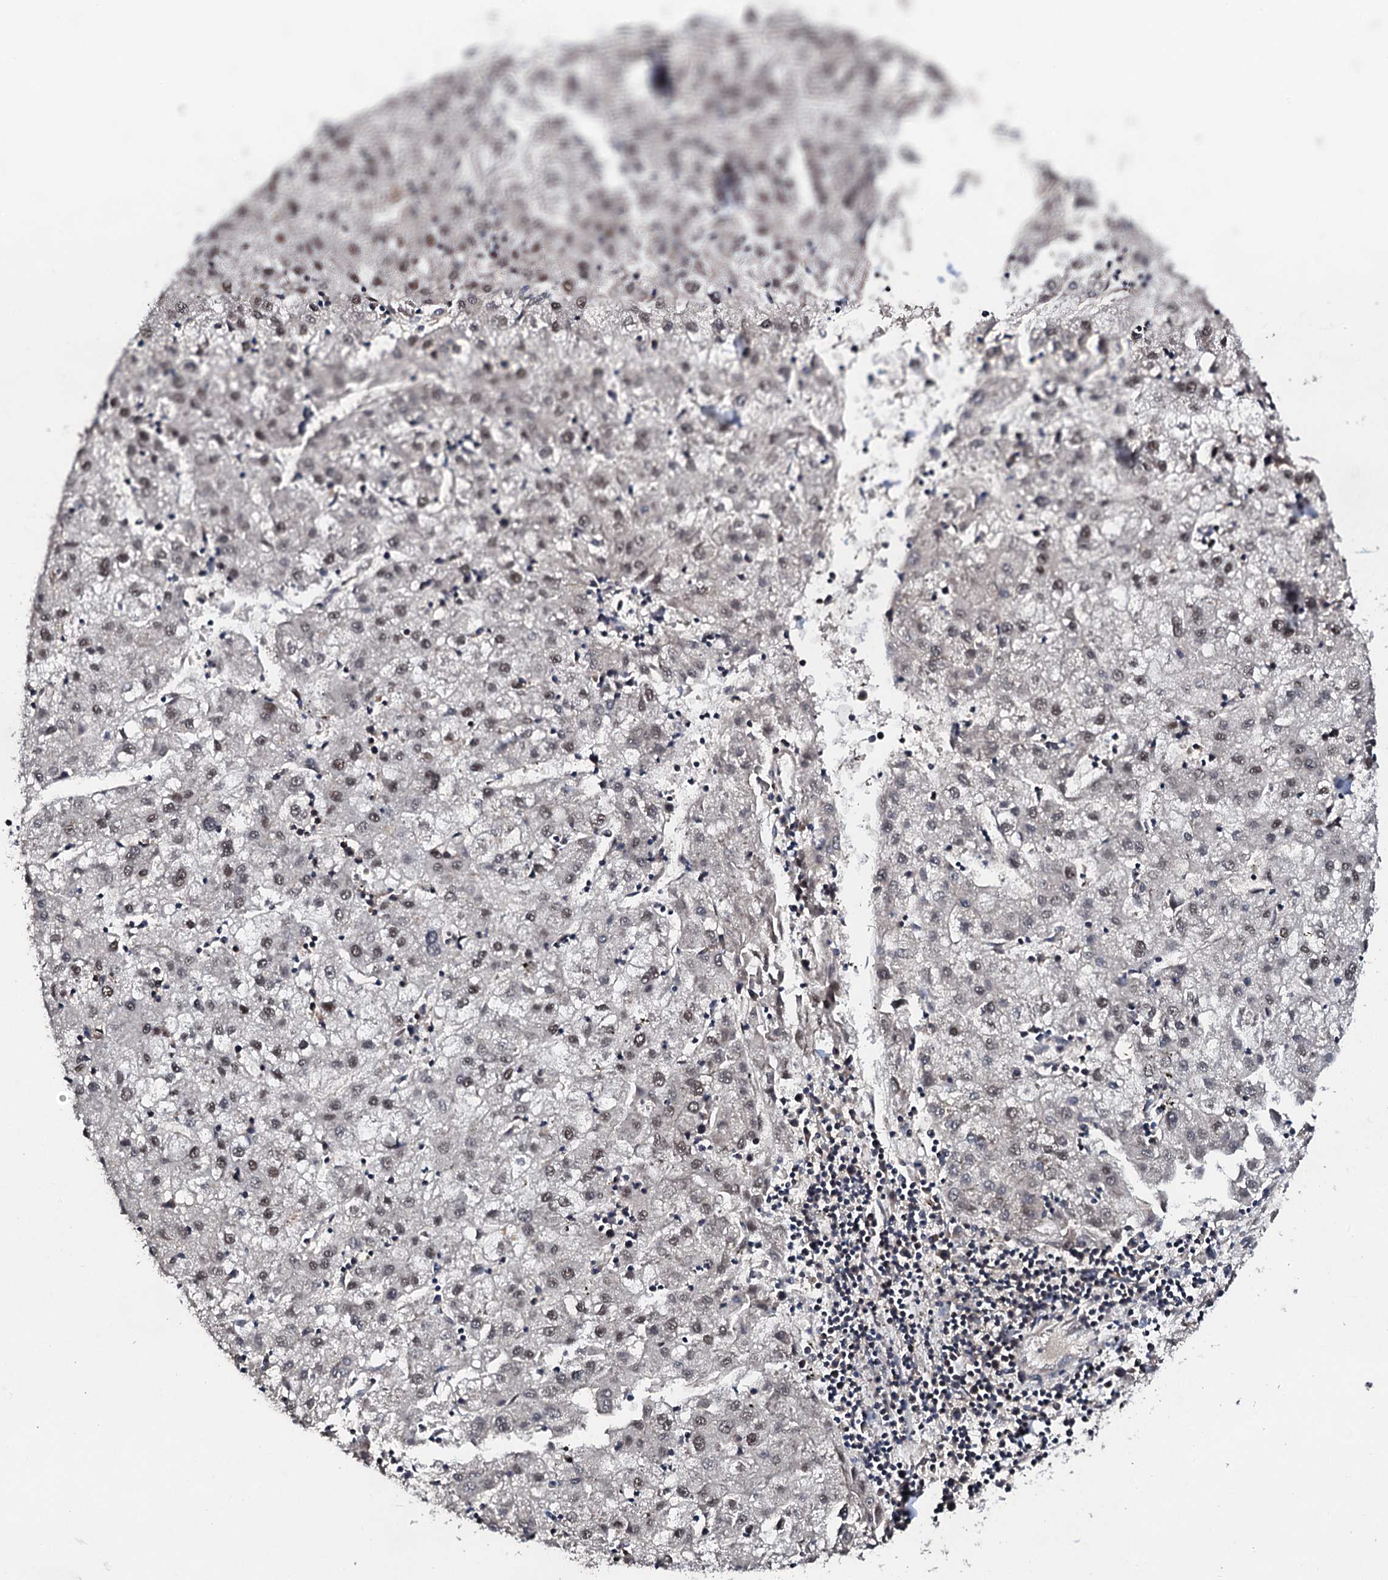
{"staining": {"intensity": "weak", "quantity": ">75%", "location": "nuclear"}, "tissue": "liver cancer", "cell_type": "Tumor cells", "image_type": "cancer", "snomed": [{"axis": "morphology", "description": "Carcinoma, Hepatocellular, NOS"}, {"axis": "topography", "description": "Liver"}], "caption": "Weak nuclear protein expression is identified in about >75% of tumor cells in liver cancer (hepatocellular carcinoma).", "gene": "CSTF3", "patient": {"sex": "male", "age": 72}}